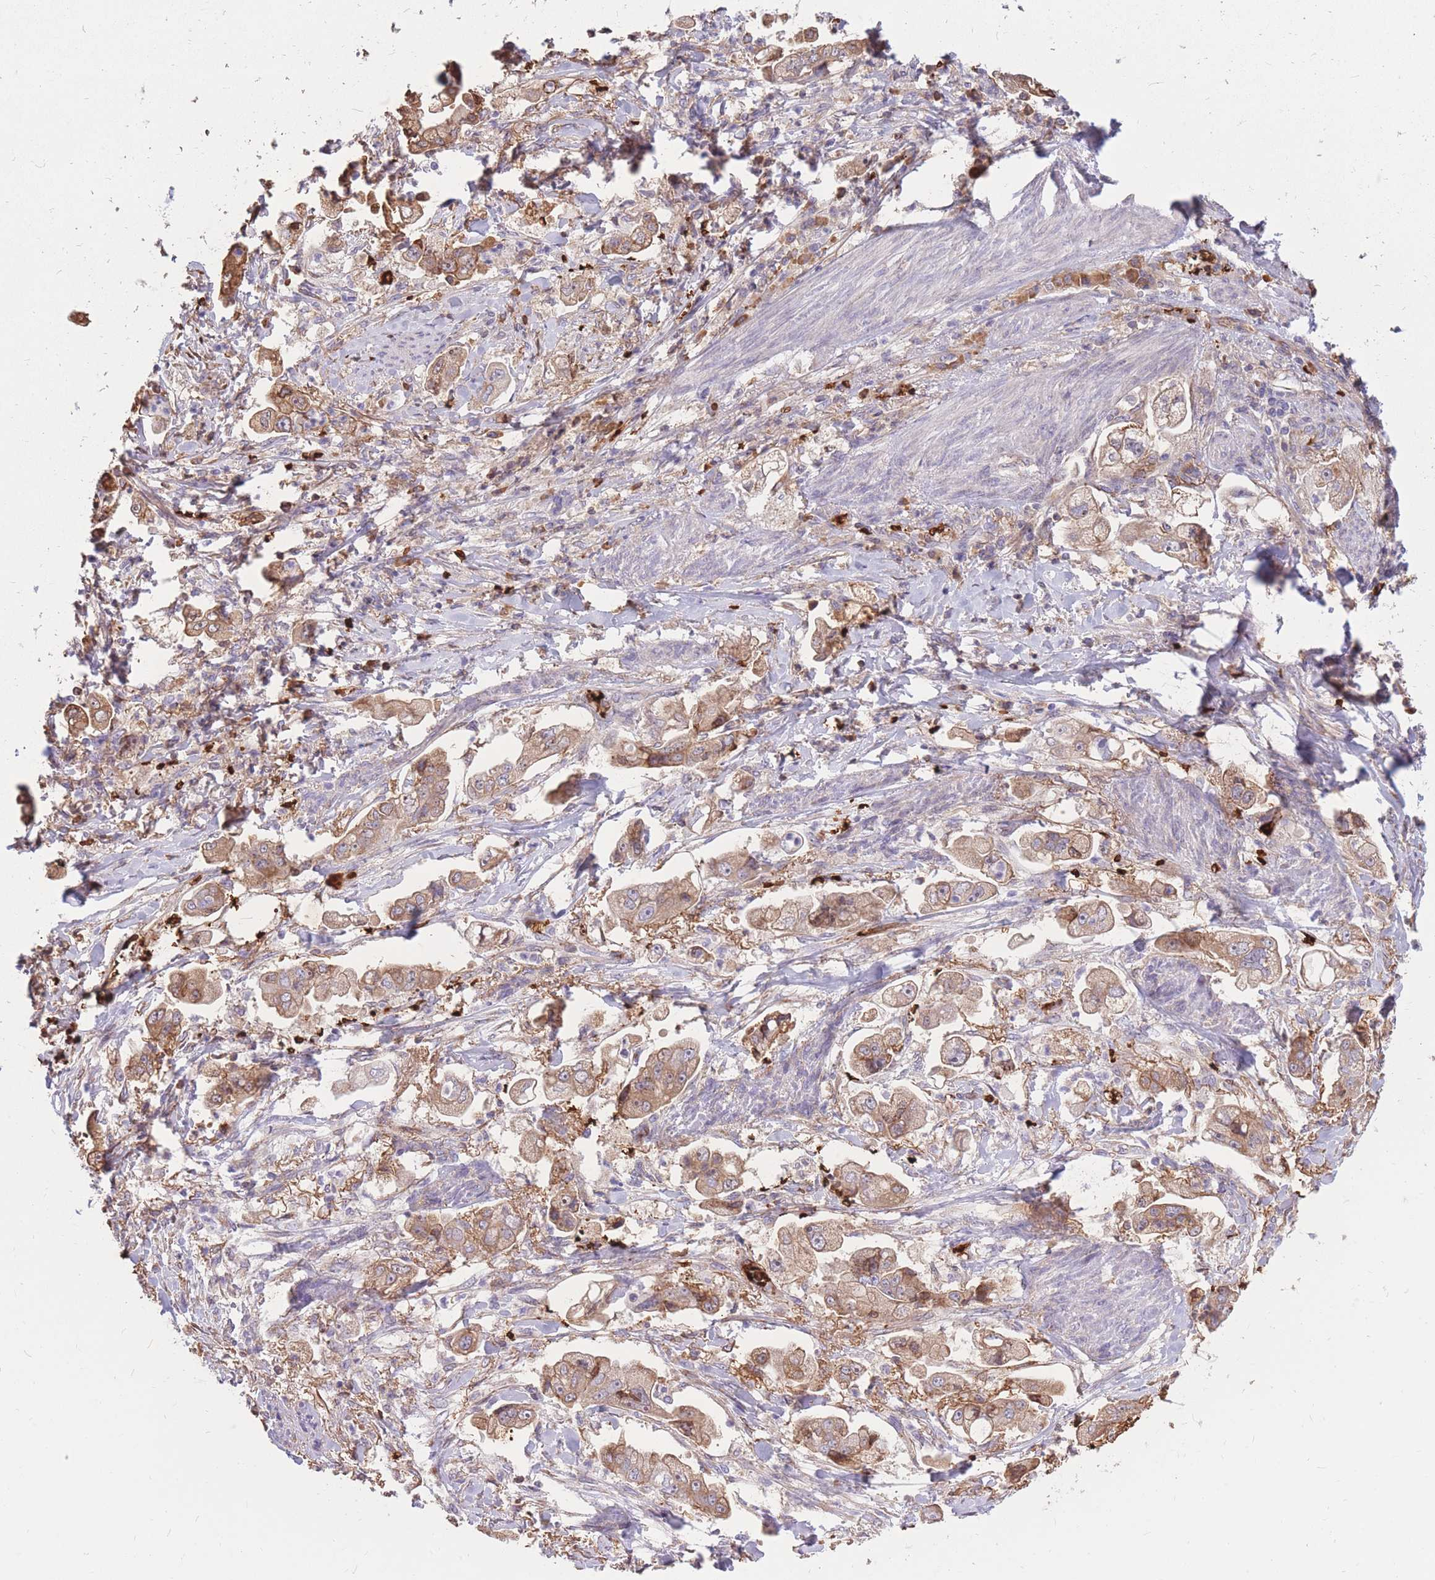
{"staining": {"intensity": "moderate", "quantity": ">75%", "location": "cytoplasmic/membranous"}, "tissue": "stomach cancer", "cell_type": "Tumor cells", "image_type": "cancer", "snomed": [{"axis": "morphology", "description": "Adenocarcinoma, NOS"}, {"axis": "topography", "description": "Stomach"}], "caption": "Immunohistochemistry (IHC) of human stomach adenocarcinoma exhibits medium levels of moderate cytoplasmic/membranous expression in about >75% of tumor cells.", "gene": "ATP10D", "patient": {"sex": "male", "age": 62}}